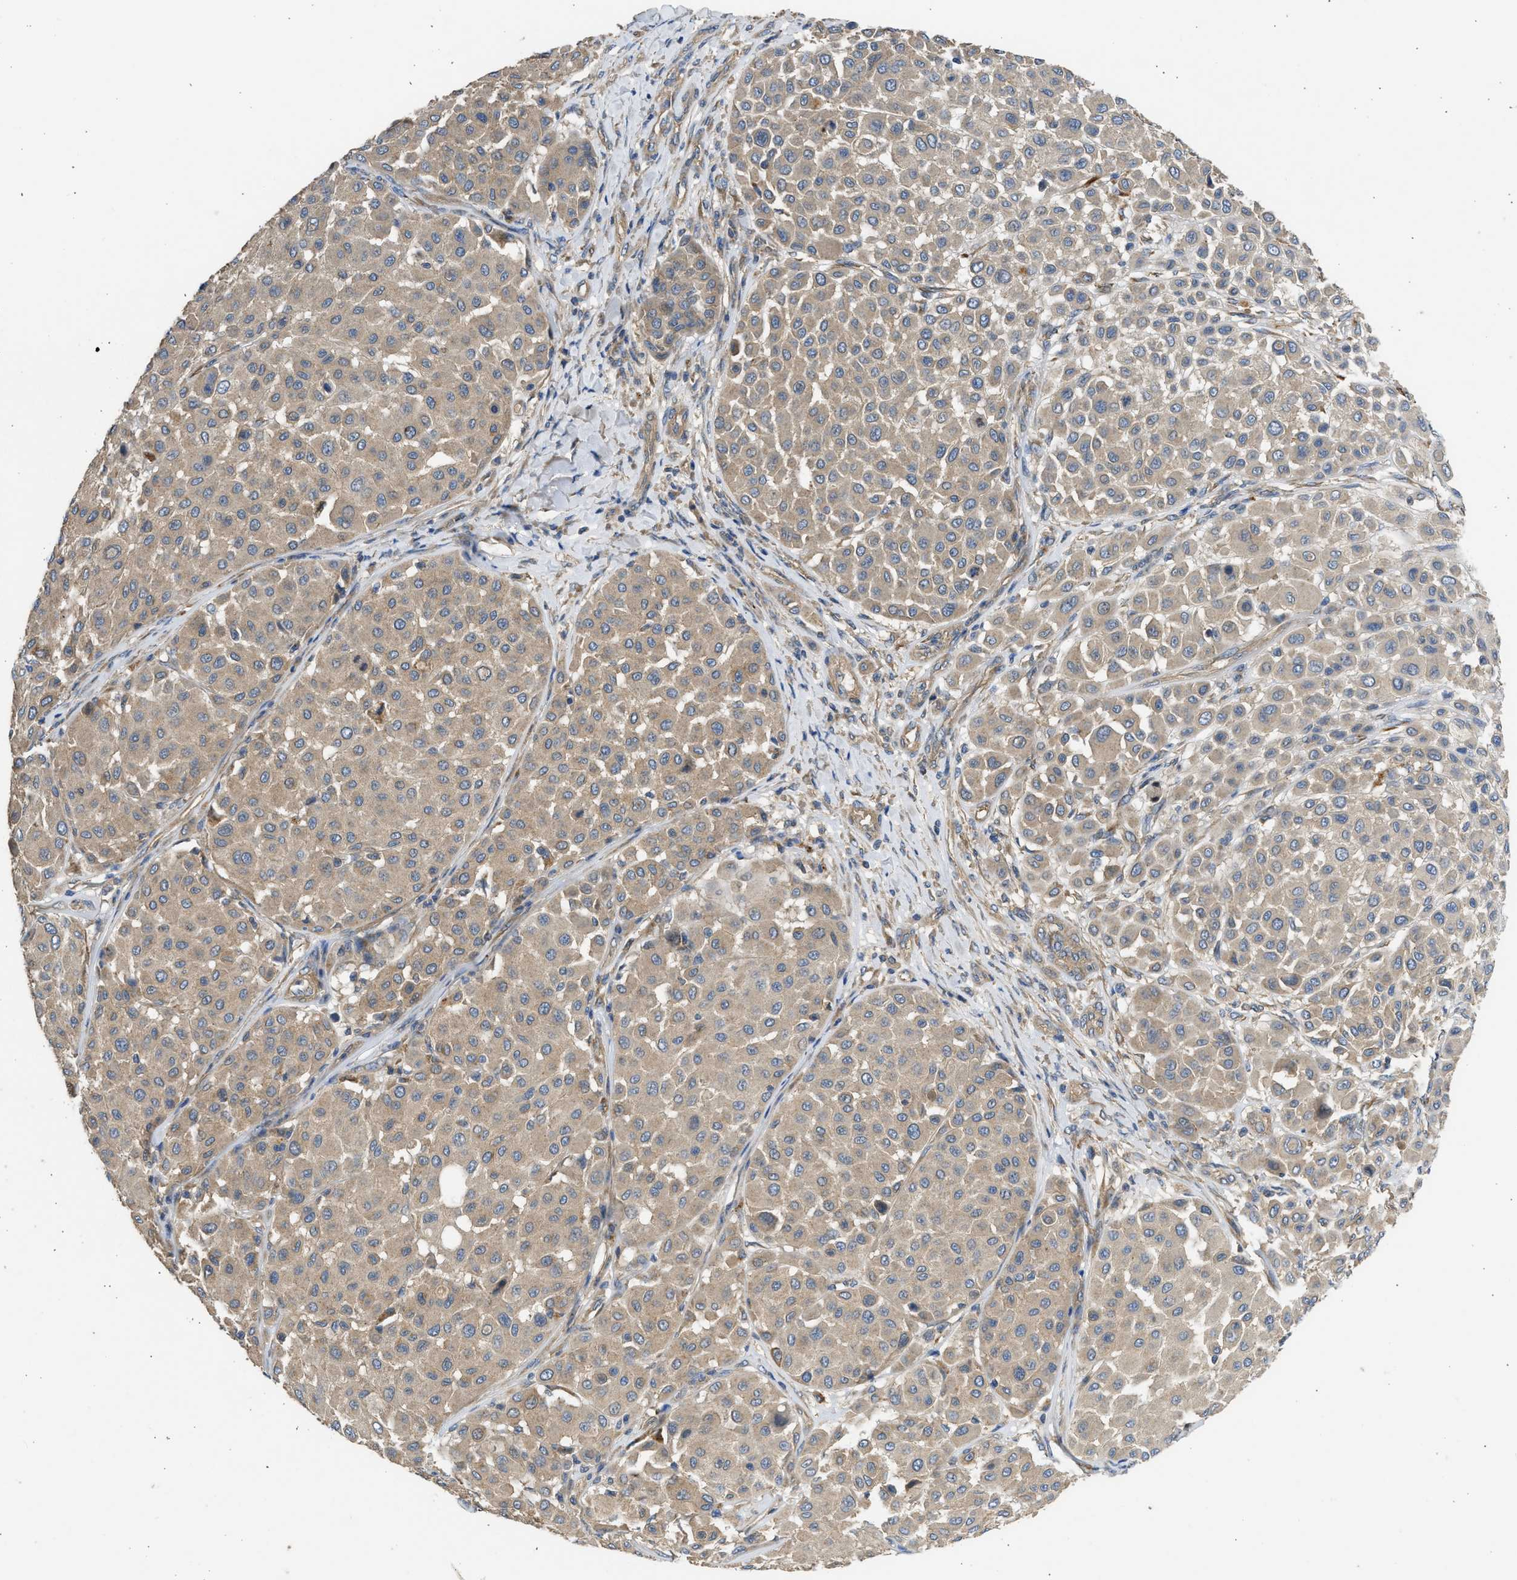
{"staining": {"intensity": "weak", "quantity": ">75%", "location": "cytoplasmic/membranous"}, "tissue": "melanoma", "cell_type": "Tumor cells", "image_type": "cancer", "snomed": [{"axis": "morphology", "description": "Malignant melanoma, Metastatic site"}, {"axis": "topography", "description": "Soft tissue"}], "caption": "Brown immunohistochemical staining in human melanoma demonstrates weak cytoplasmic/membranous staining in approximately >75% of tumor cells.", "gene": "CSRNP2", "patient": {"sex": "male", "age": 41}}